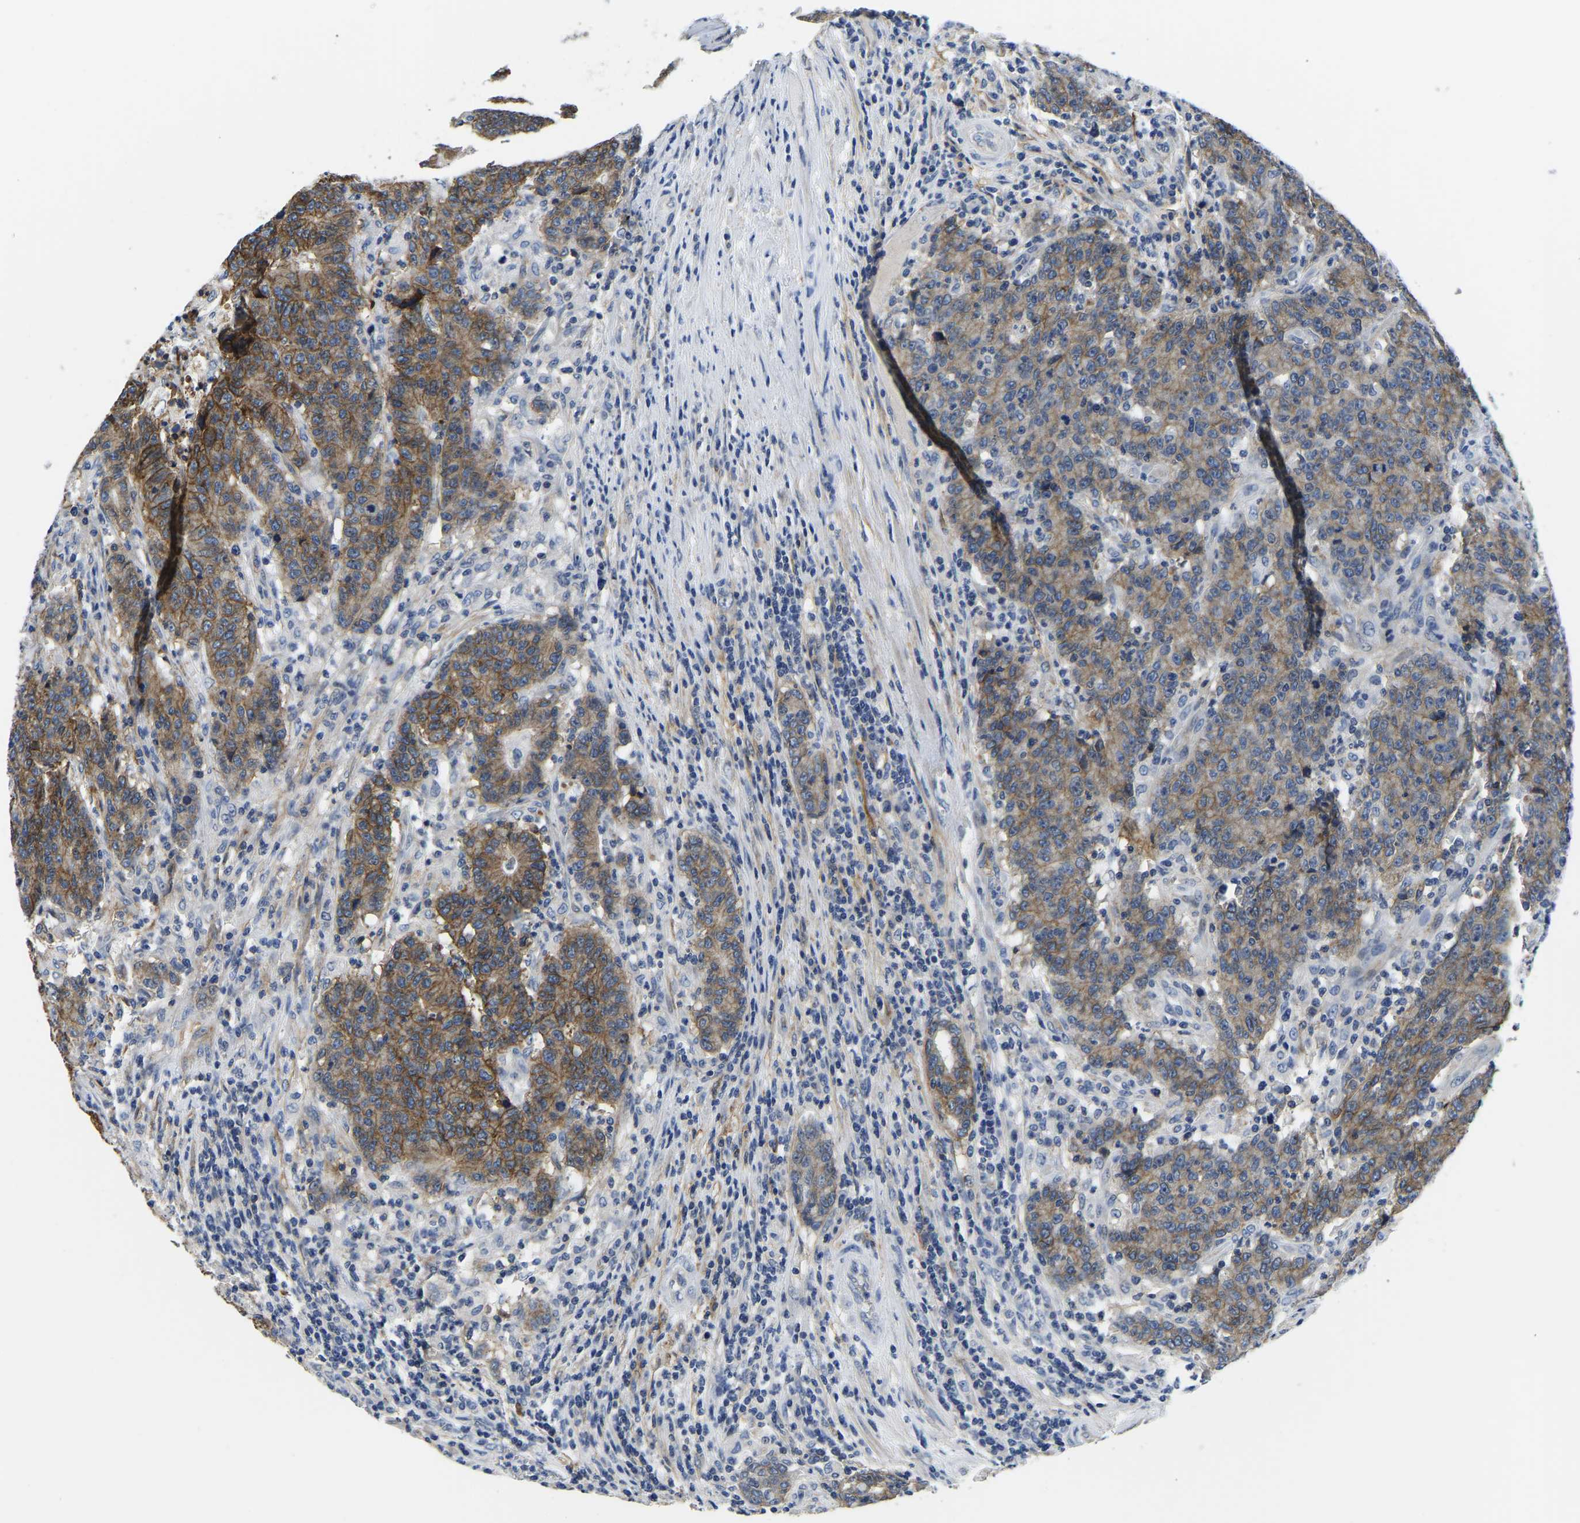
{"staining": {"intensity": "moderate", "quantity": ">75%", "location": "cytoplasmic/membranous"}, "tissue": "colorectal cancer", "cell_type": "Tumor cells", "image_type": "cancer", "snomed": [{"axis": "morphology", "description": "Normal tissue, NOS"}, {"axis": "morphology", "description": "Adenocarcinoma, NOS"}, {"axis": "topography", "description": "Colon"}], "caption": "Adenocarcinoma (colorectal) tissue shows moderate cytoplasmic/membranous positivity in approximately >75% of tumor cells", "gene": "ITGA2", "patient": {"sex": "female", "age": 75}}